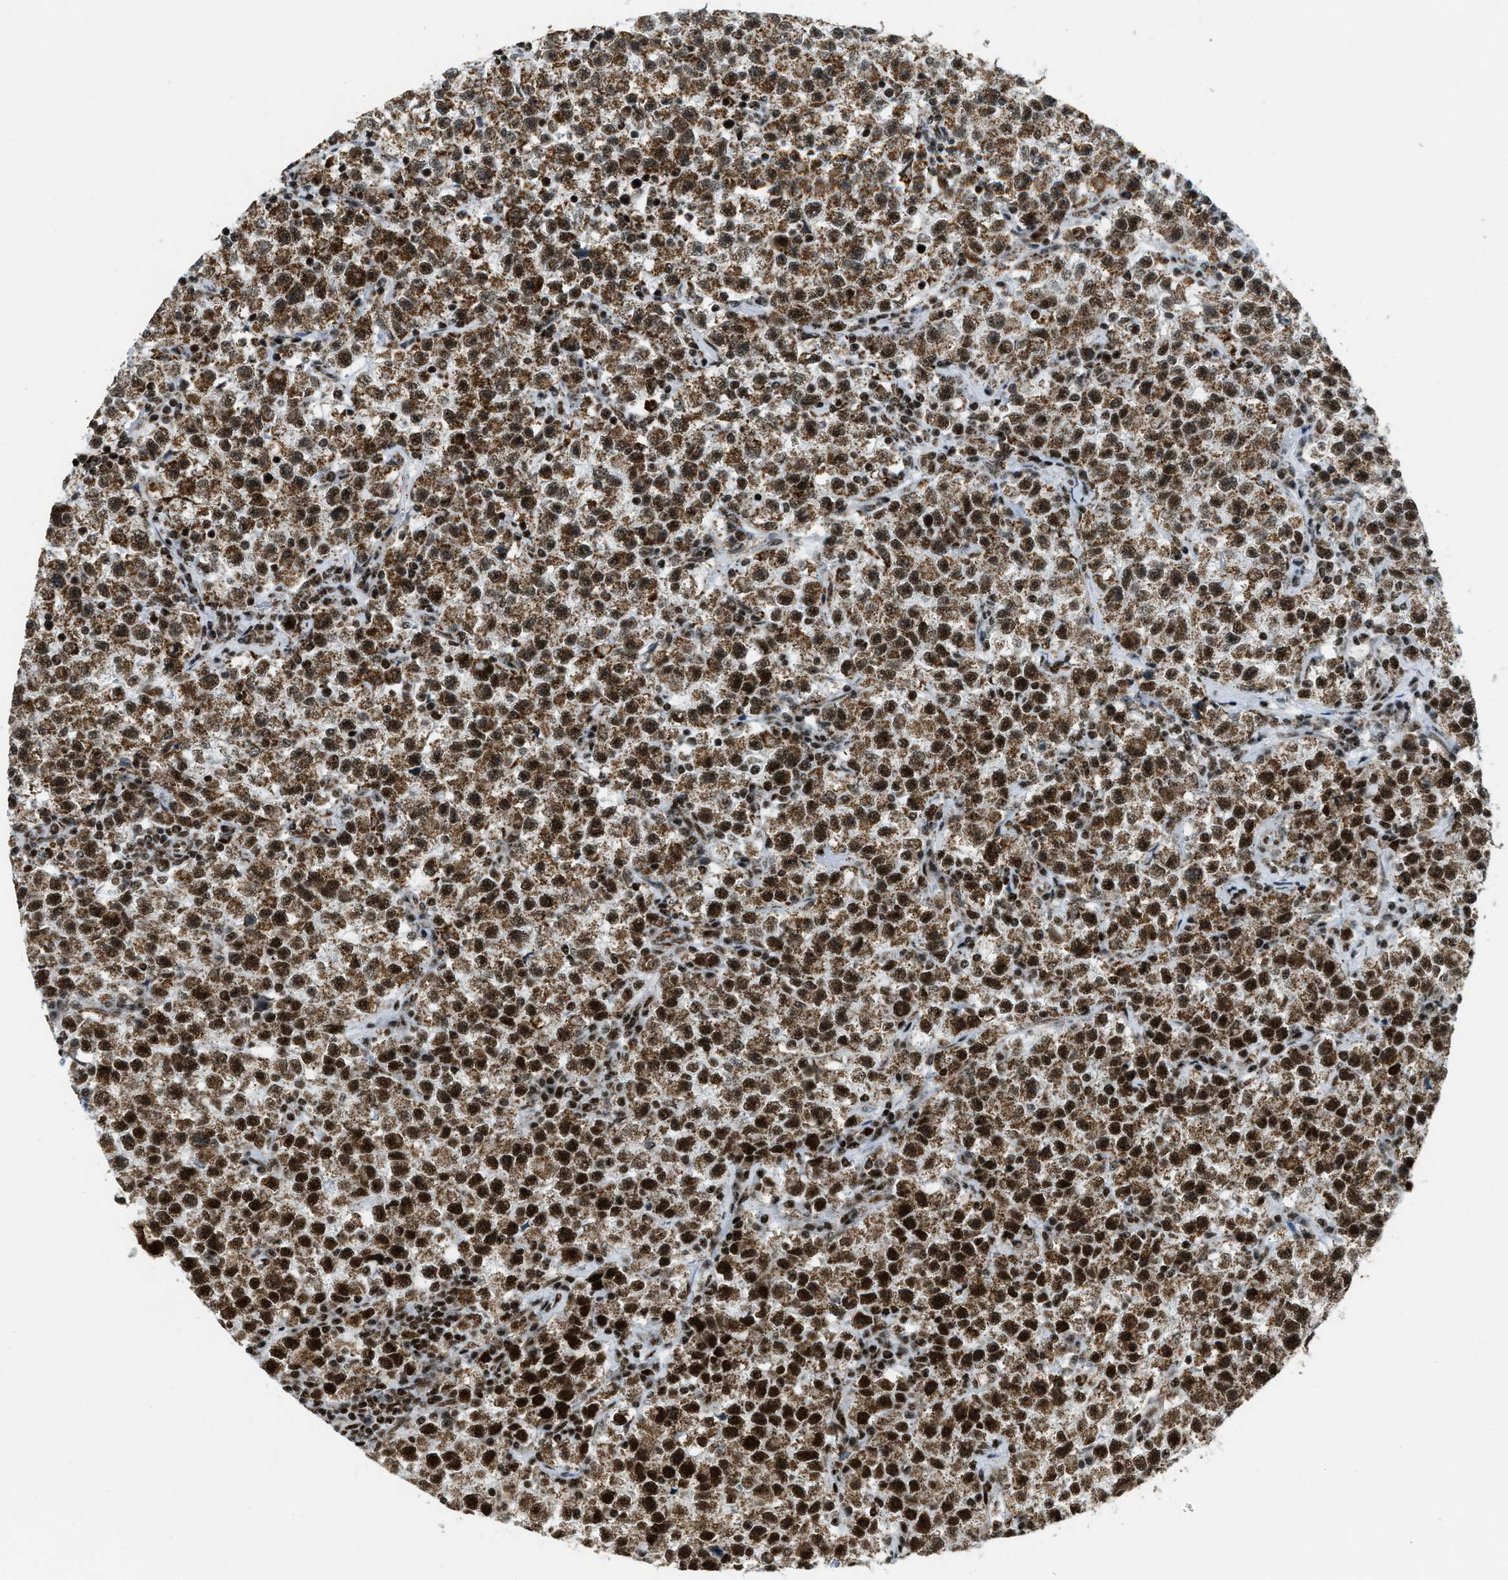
{"staining": {"intensity": "strong", "quantity": ">75%", "location": "cytoplasmic/membranous,nuclear"}, "tissue": "testis cancer", "cell_type": "Tumor cells", "image_type": "cancer", "snomed": [{"axis": "morphology", "description": "Seminoma, NOS"}, {"axis": "topography", "description": "Testis"}], "caption": "An immunohistochemistry (IHC) histopathology image of tumor tissue is shown. Protein staining in brown shows strong cytoplasmic/membranous and nuclear positivity in testis cancer (seminoma) within tumor cells.", "gene": "GABPB1", "patient": {"sex": "male", "age": 22}}